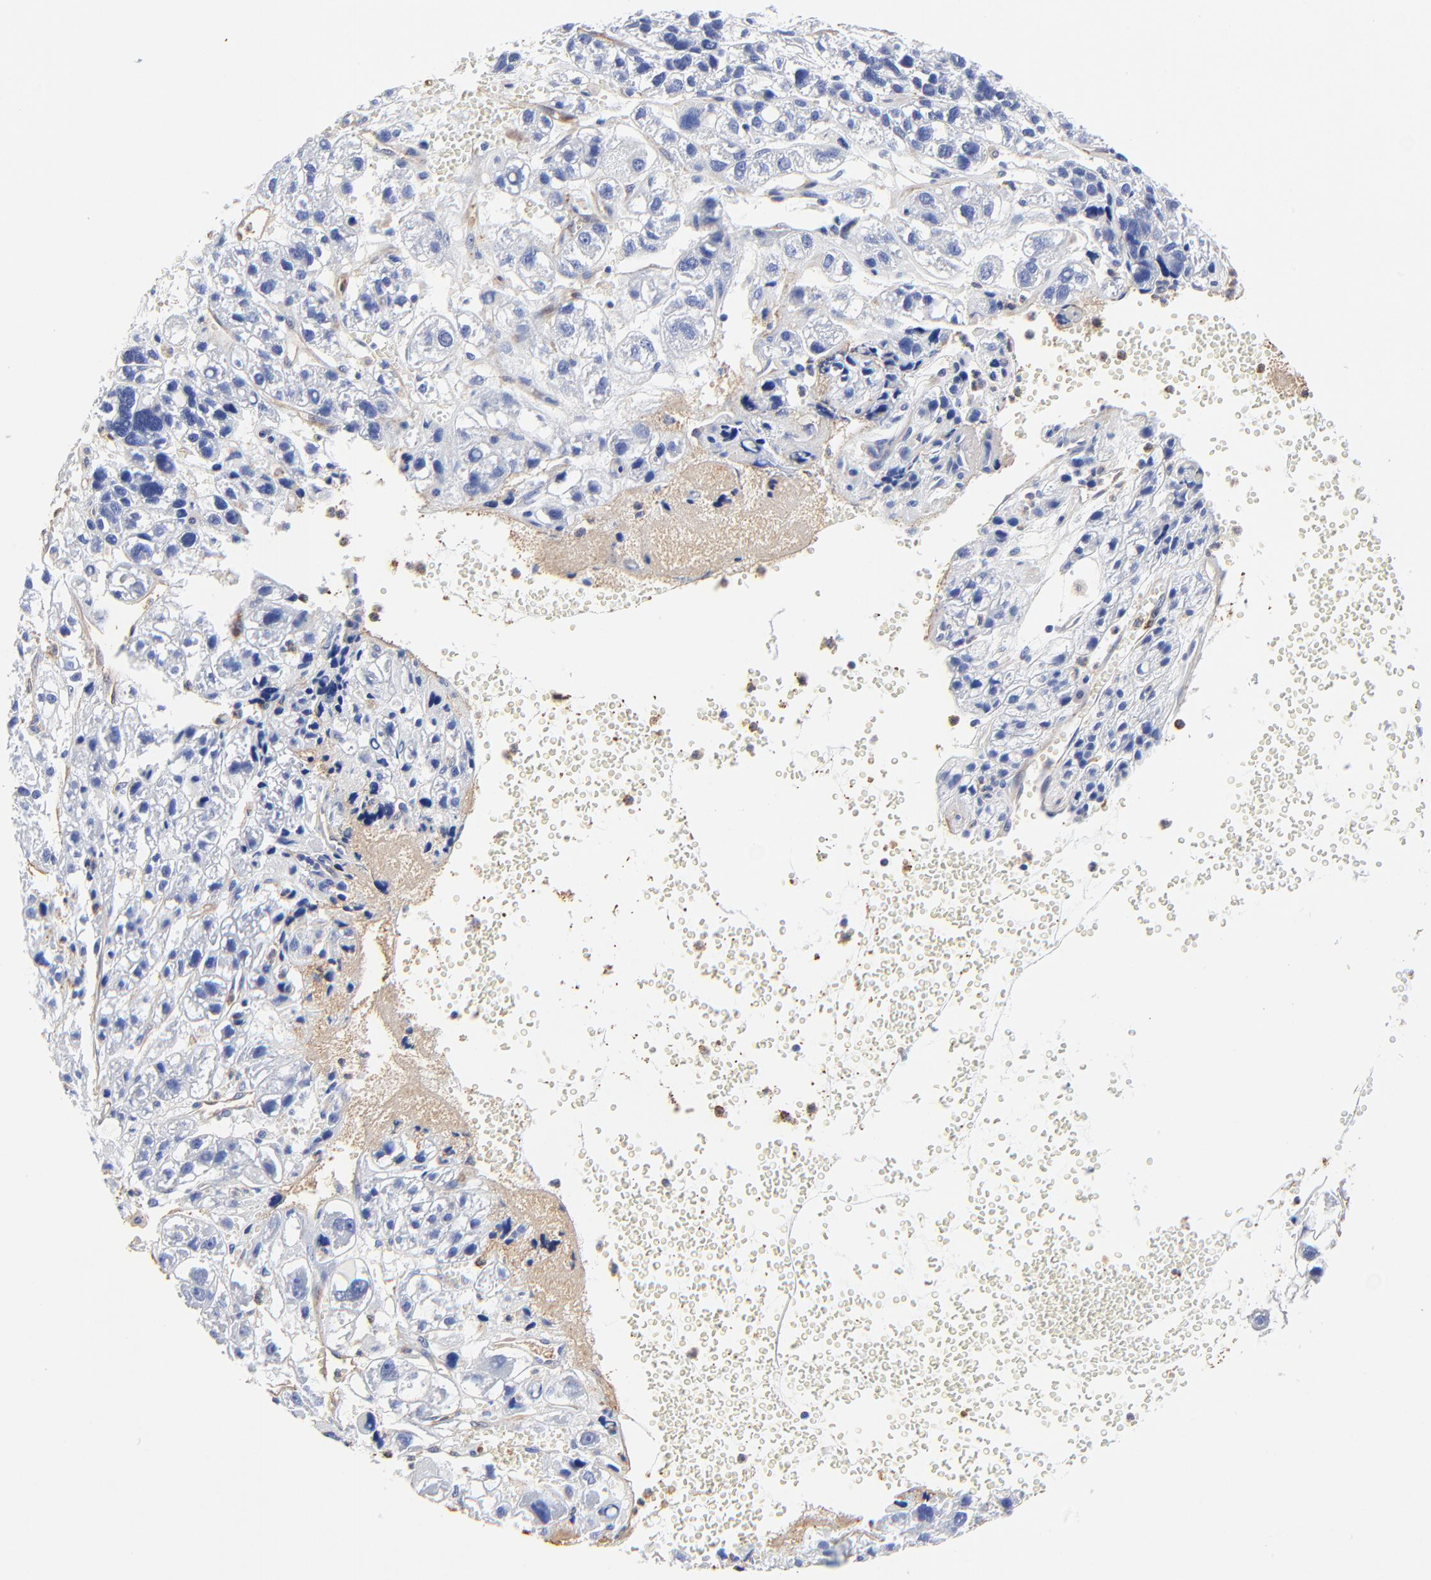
{"staining": {"intensity": "negative", "quantity": "none", "location": "none"}, "tissue": "liver cancer", "cell_type": "Tumor cells", "image_type": "cancer", "snomed": [{"axis": "morphology", "description": "Carcinoma, Hepatocellular, NOS"}, {"axis": "topography", "description": "Liver"}], "caption": "Tumor cells show no significant staining in liver cancer.", "gene": "TAGLN2", "patient": {"sex": "female", "age": 85}}